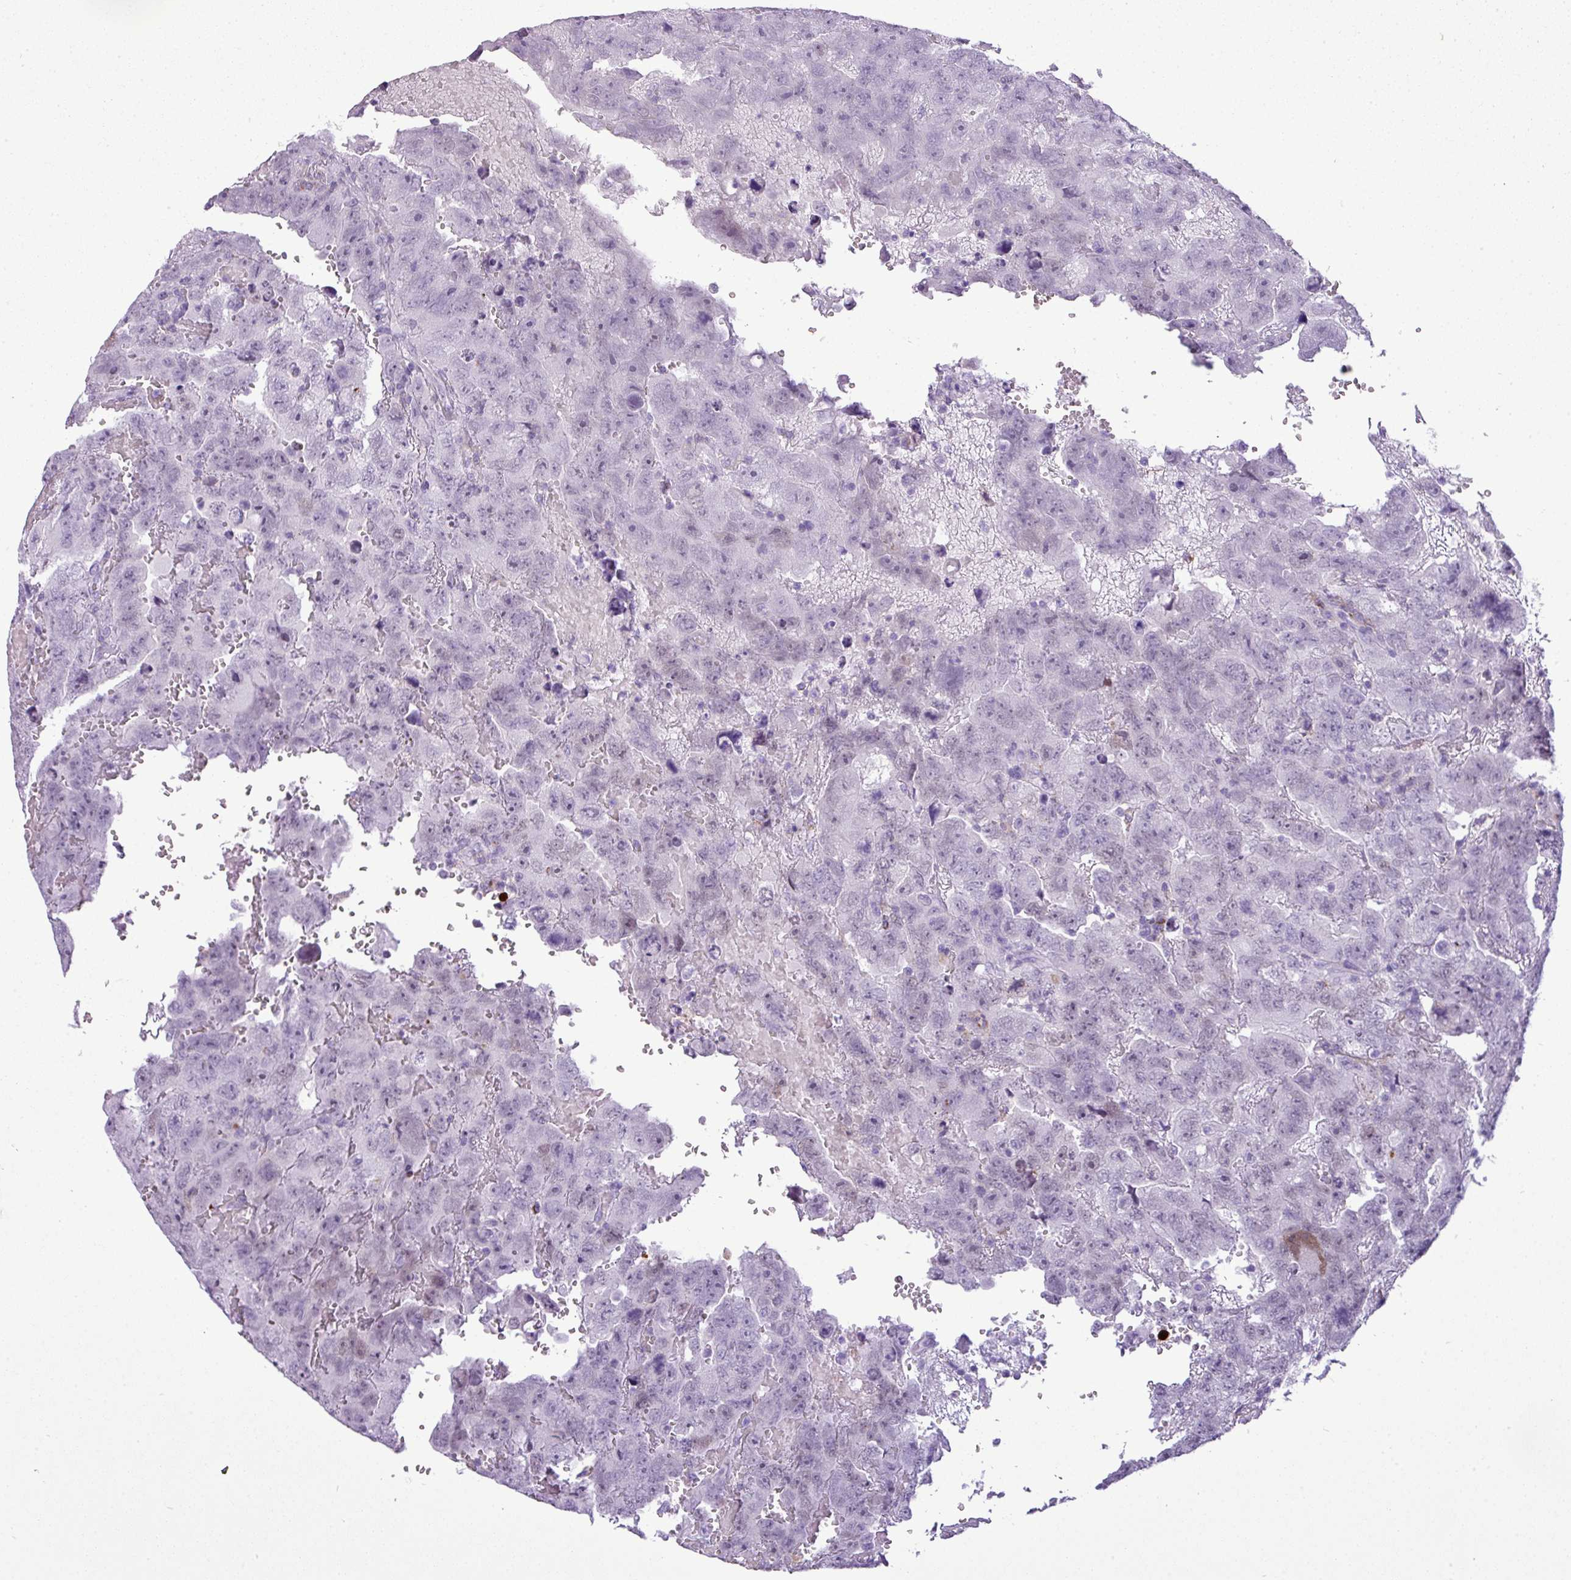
{"staining": {"intensity": "negative", "quantity": "none", "location": "none"}, "tissue": "testis cancer", "cell_type": "Tumor cells", "image_type": "cancer", "snomed": [{"axis": "morphology", "description": "Carcinoma, Embryonal, NOS"}, {"axis": "topography", "description": "Testis"}], "caption": "Tumor cells are negative for brown protein staining in embryonal carcinoma (testis). (DAB (3,3'-diaminobenzidine) immunohistochemistry with hematoxylin counter stain).", "gene": "RBMXL2", "patient": {"sex": "male", "age": 45}}